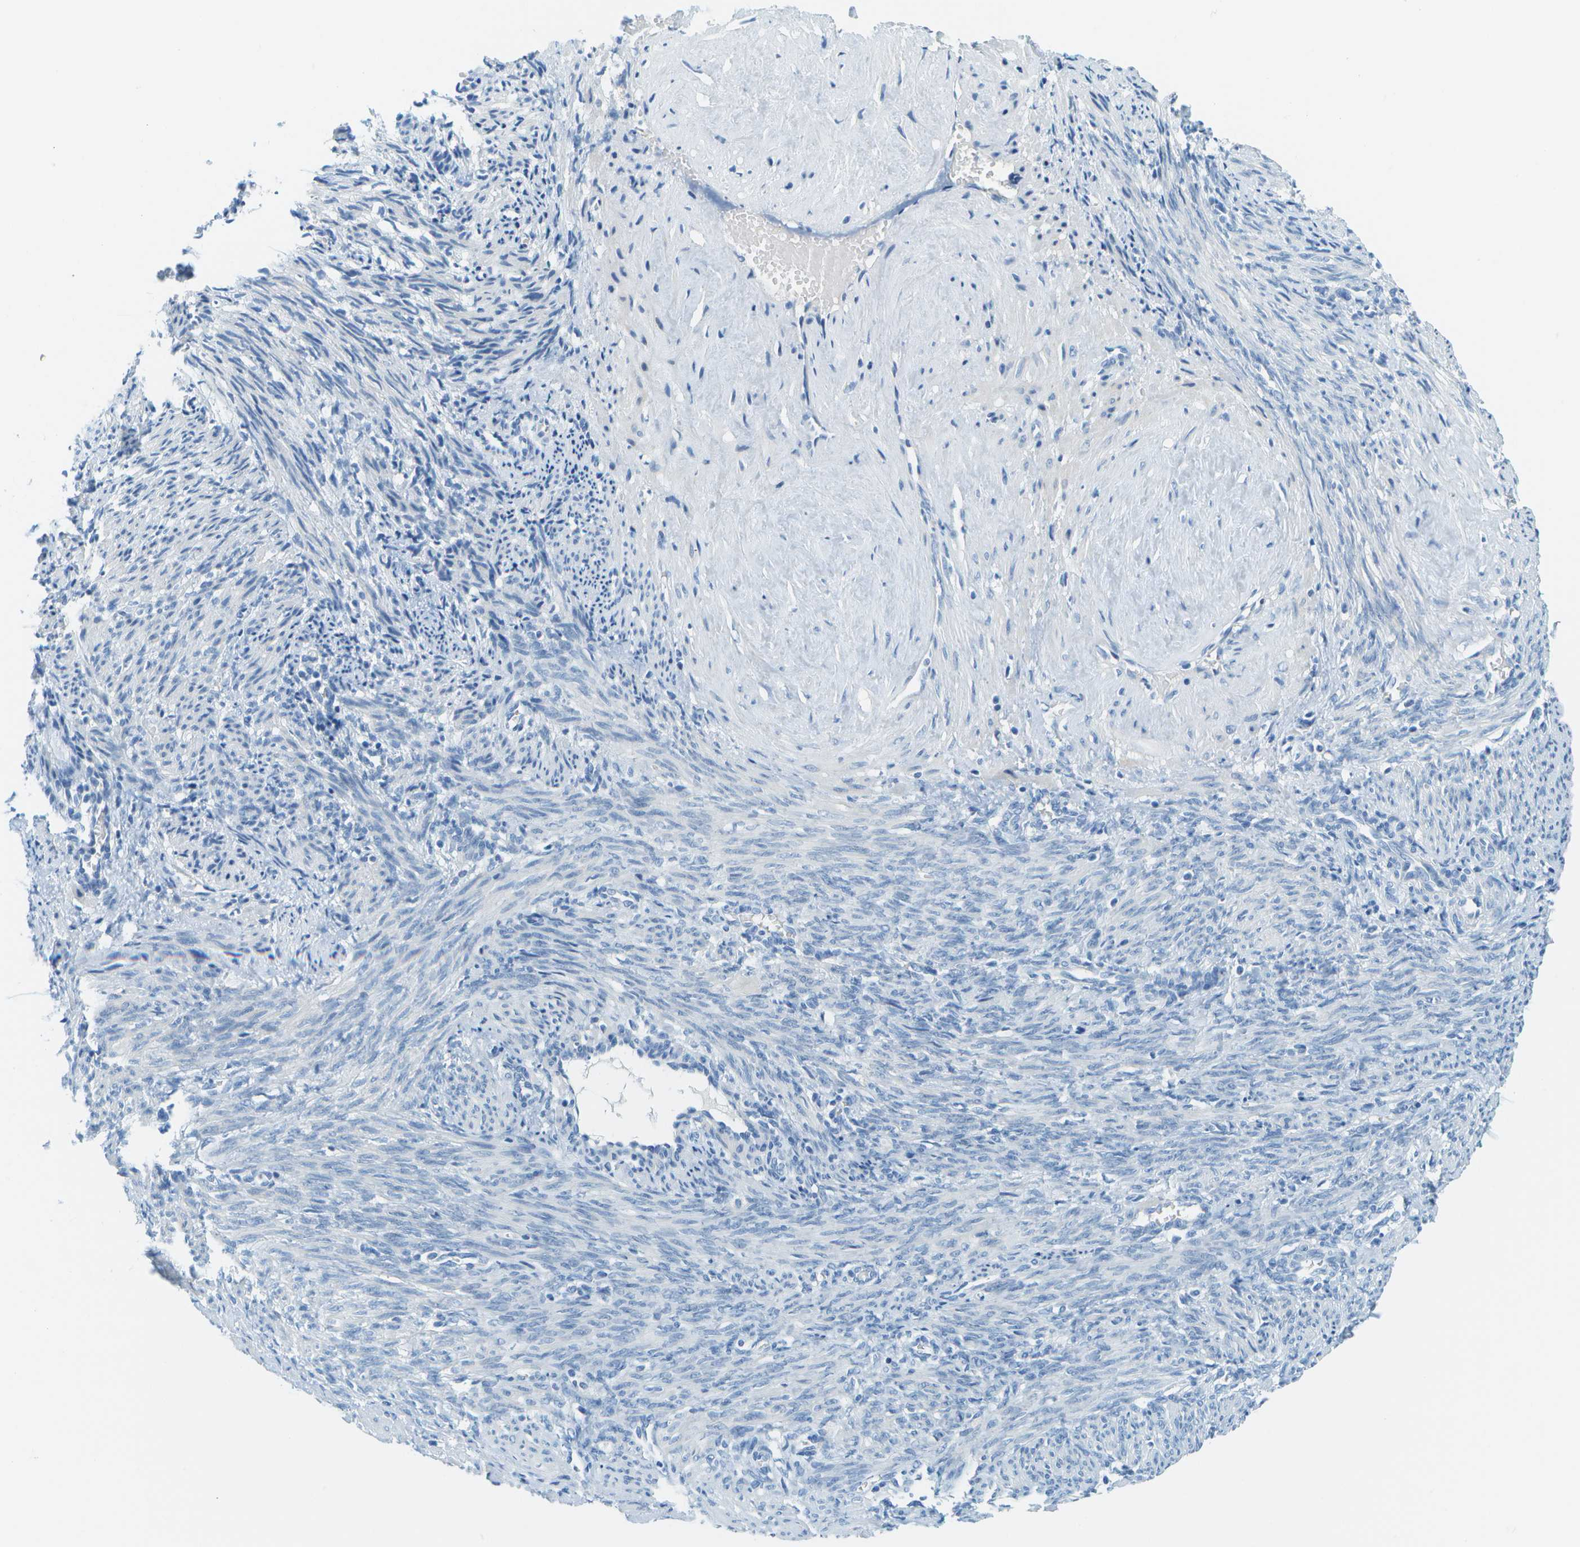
{"staining": {"intensity": "negative", "quantity": "none", "location": "none"}, "tissue": "smooth muscle", "cell_type": "Smooth muscle cells", "image_type": "normal", "snomed": [{"axis": "morphology", "description": "Normal tissue, NOS"}, {"axis": "topography", "description": "Endometrium"}], "caption": "Immunohistochemistry (IHC) histopathology image of unremarkable smooth muscle stained for a protein (brown), which reveals no expression in smooth muscle cells. (IHC, brightfield microscopy, high magnification).", "gene": "CDHR2", "patient": {"sex": "female", "age": 33}}